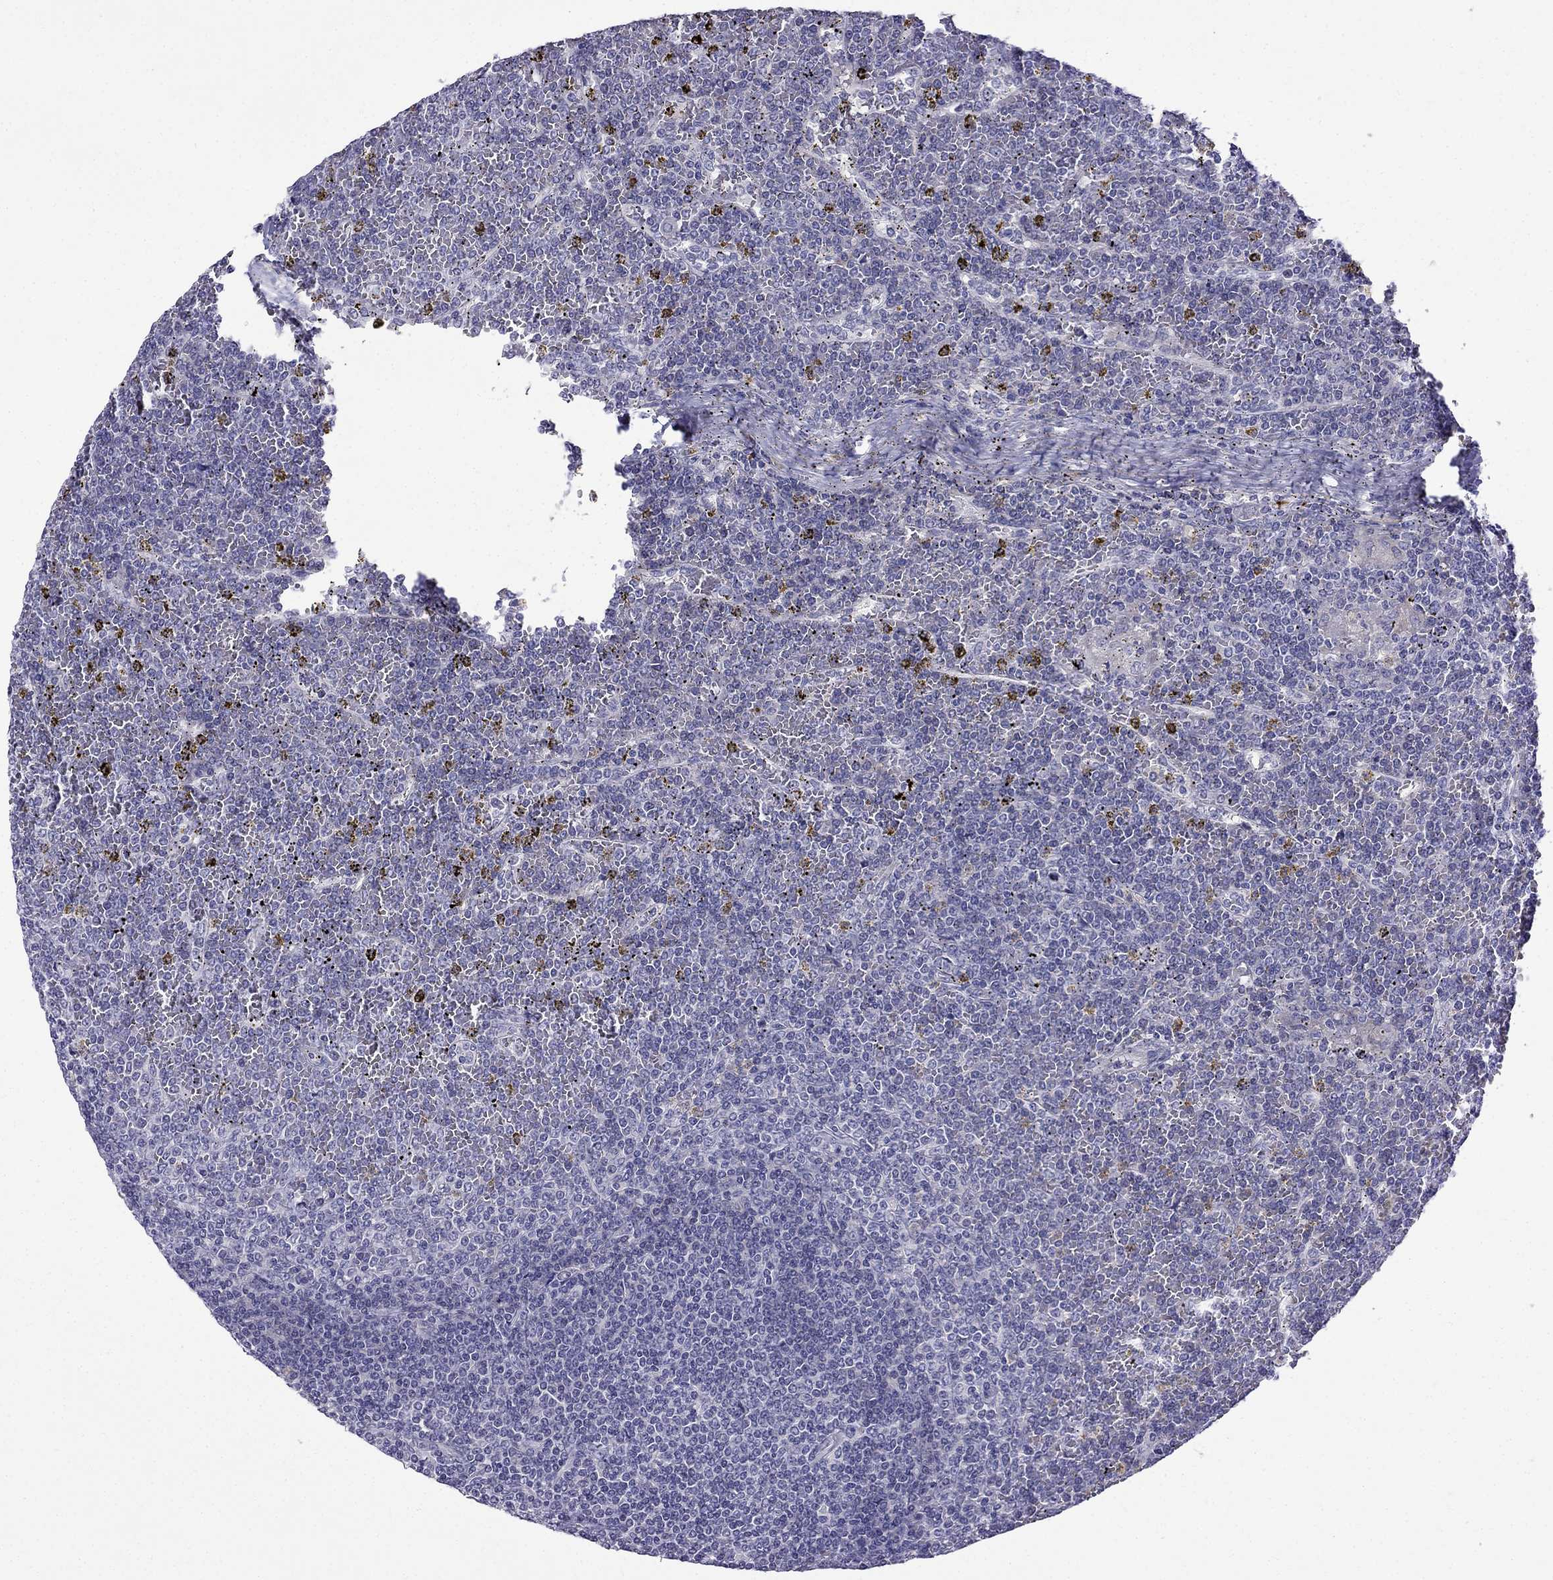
{"staining": {"intensity": "negative", "quantity": "none", "location": "none"}, "tissue": "lymphoma", "cell_type": "Tumor cells", "image_type": "cancer", "snomed": [{"axis": "morphology", "description": "Malignant lymphoma, non-Hodgkin's type, Low grade"}, {"axis": "topography", "description": "Spleen"}], "caption": "High power microscopy histopathology image of an IHC histopathology image of lymphoma, revealing no significant staining in tumor cells.", "gene": "PATE1", "patient": {"sex": "female", "age": 19}}